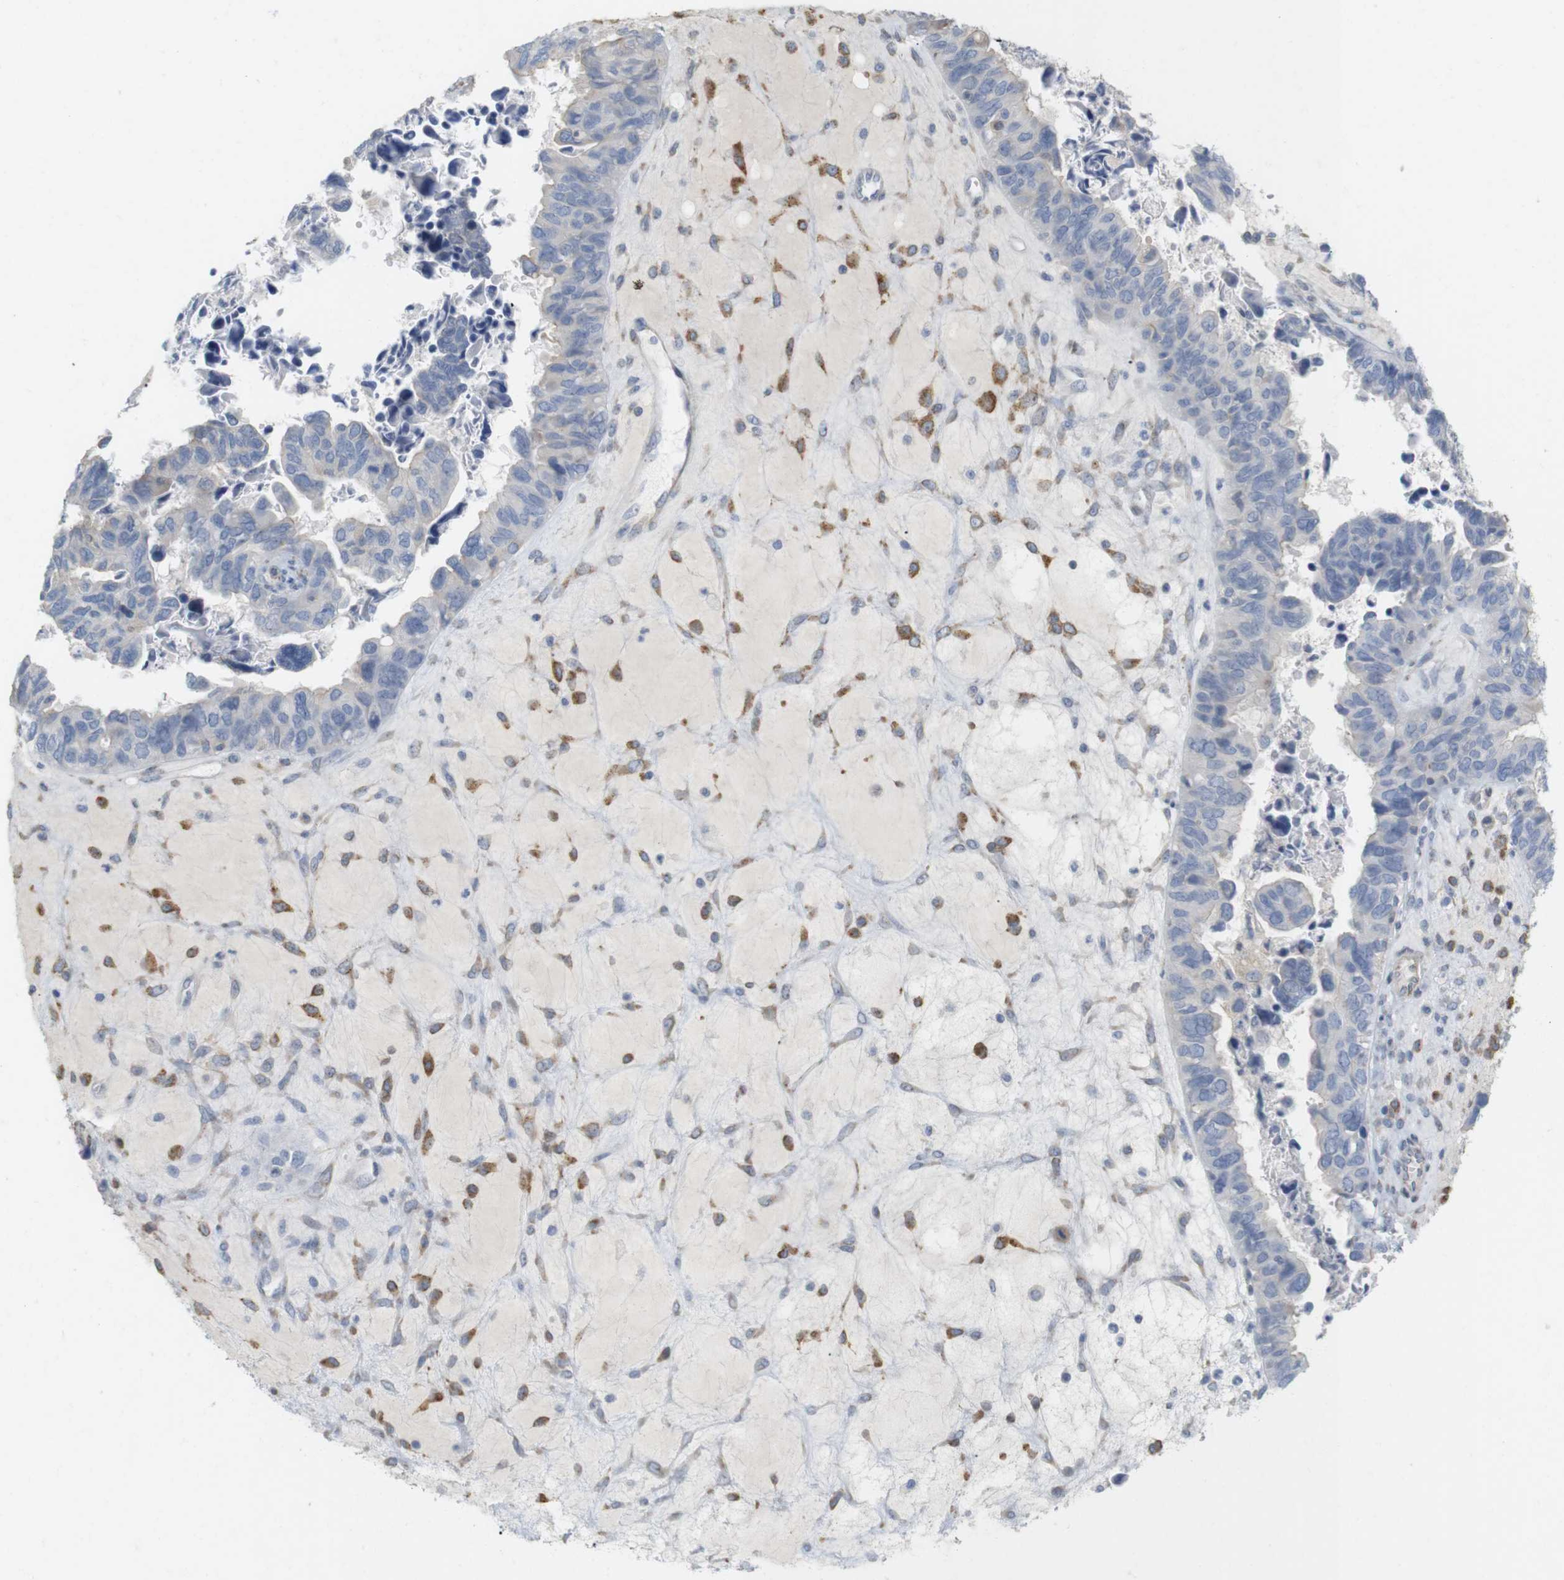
{"staining": {"intensity": "negative", "quantity": "none", "location": "none"}, "tissue": "ovarian cancer", "cell_type": "Tumor cells", "image_type": "cancer", "snomed": [{"axis": "morphology", "description": "Cystadenocarcinoma, serous, NOS"}, {"axis": "topography", "description": "Ovary"}], "caption": "DAB immunohistochemical staining of human ovarian cancer (serous cystadenocarcinoma) exhibits no significant positivity in tumor cells.", "gene": "ITPR1", "patient": {"sex": "female", "age": 79}}